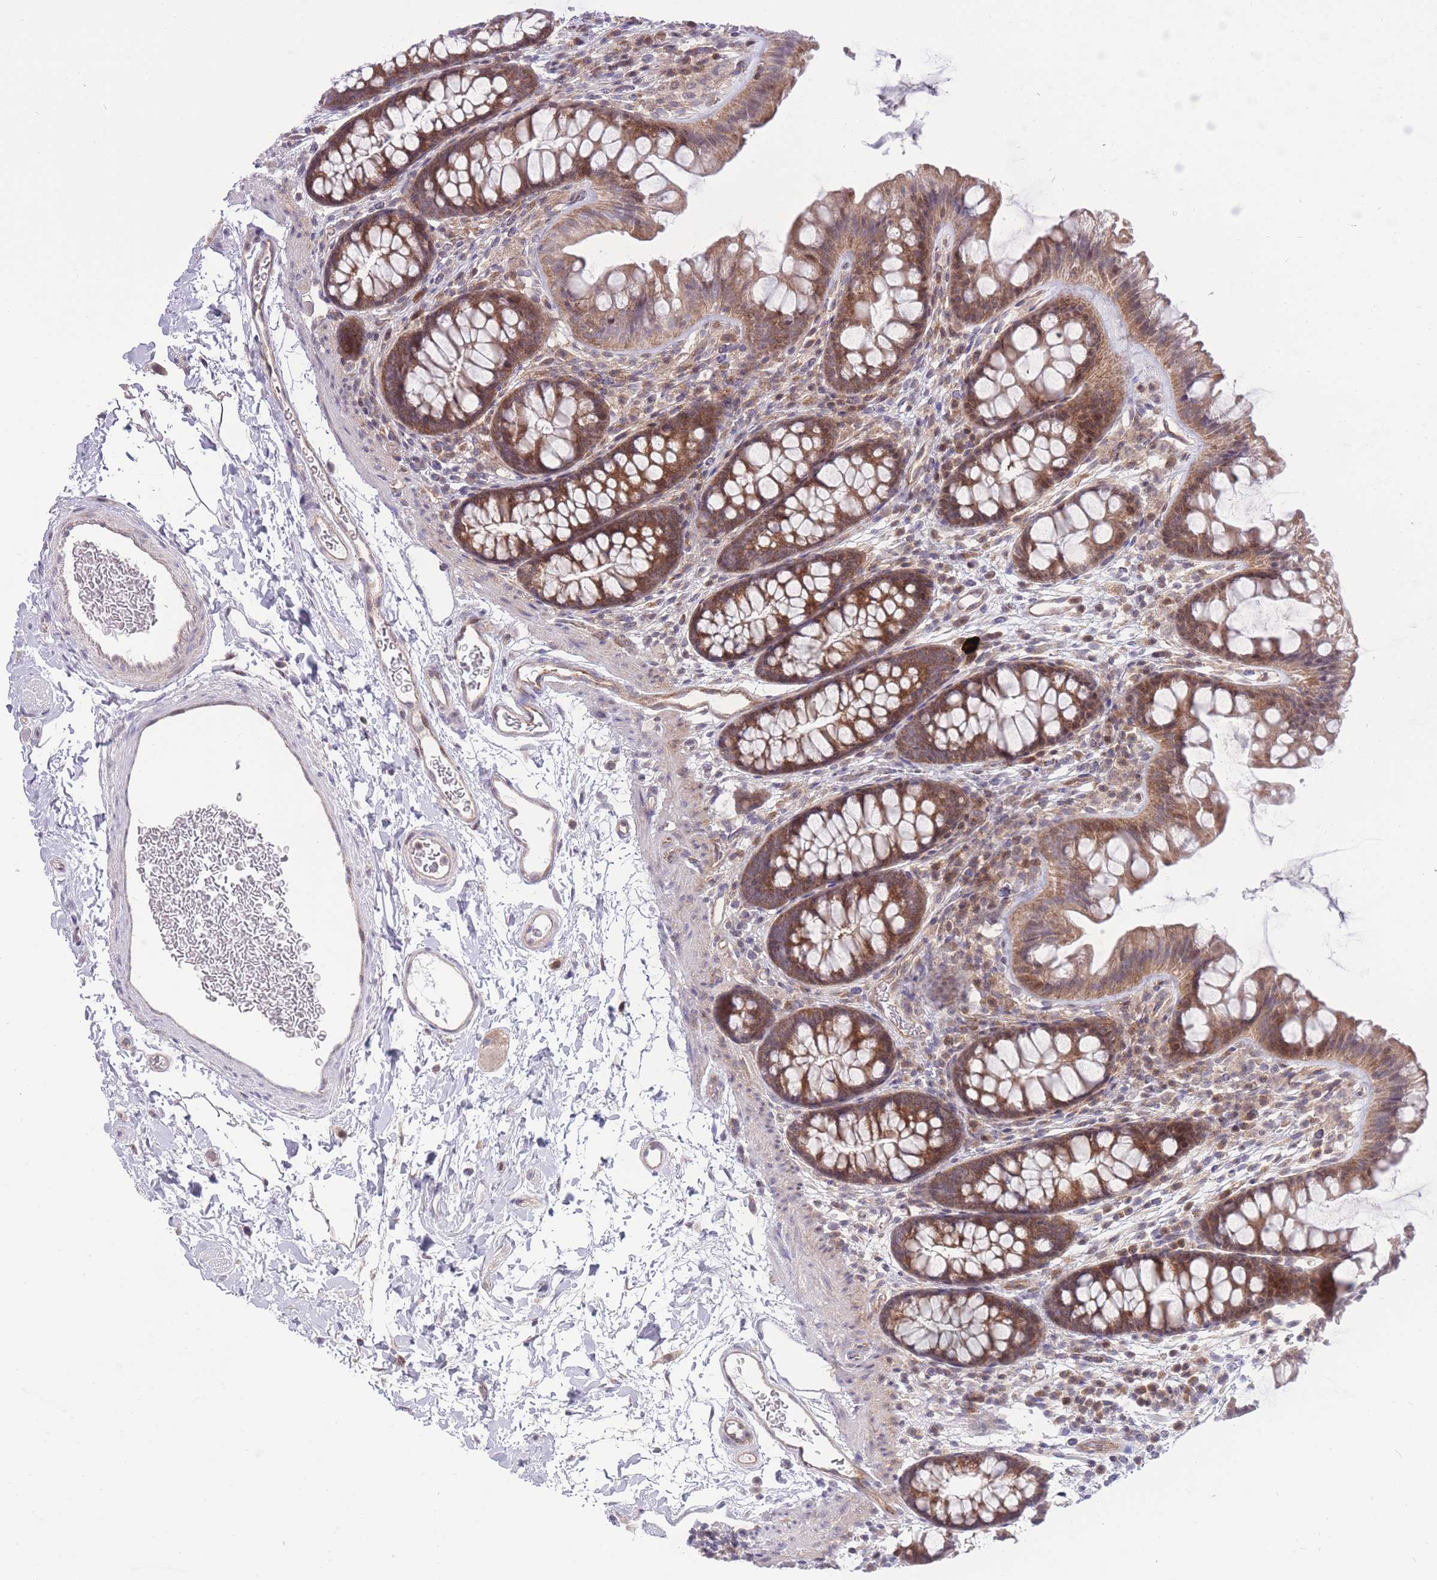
{"staining": {"intensity": "weak", "quantity": ">75%", "location": "cytoplasmic/membranous"}, "tissue": "colon", "cell_type": "Endothelial cells", "image_type": "normal", "snomed": [{"axis": "morphology", "description": "Normal tissue, NOS"}, {"axis": "topography", "description": "Colon"}], "caption": "Human colon stained with a protein marker demonstrates weak staining in endothelial cells.", "gene": "RIC8A", "patient": {"sex": "female", "age": 62}}